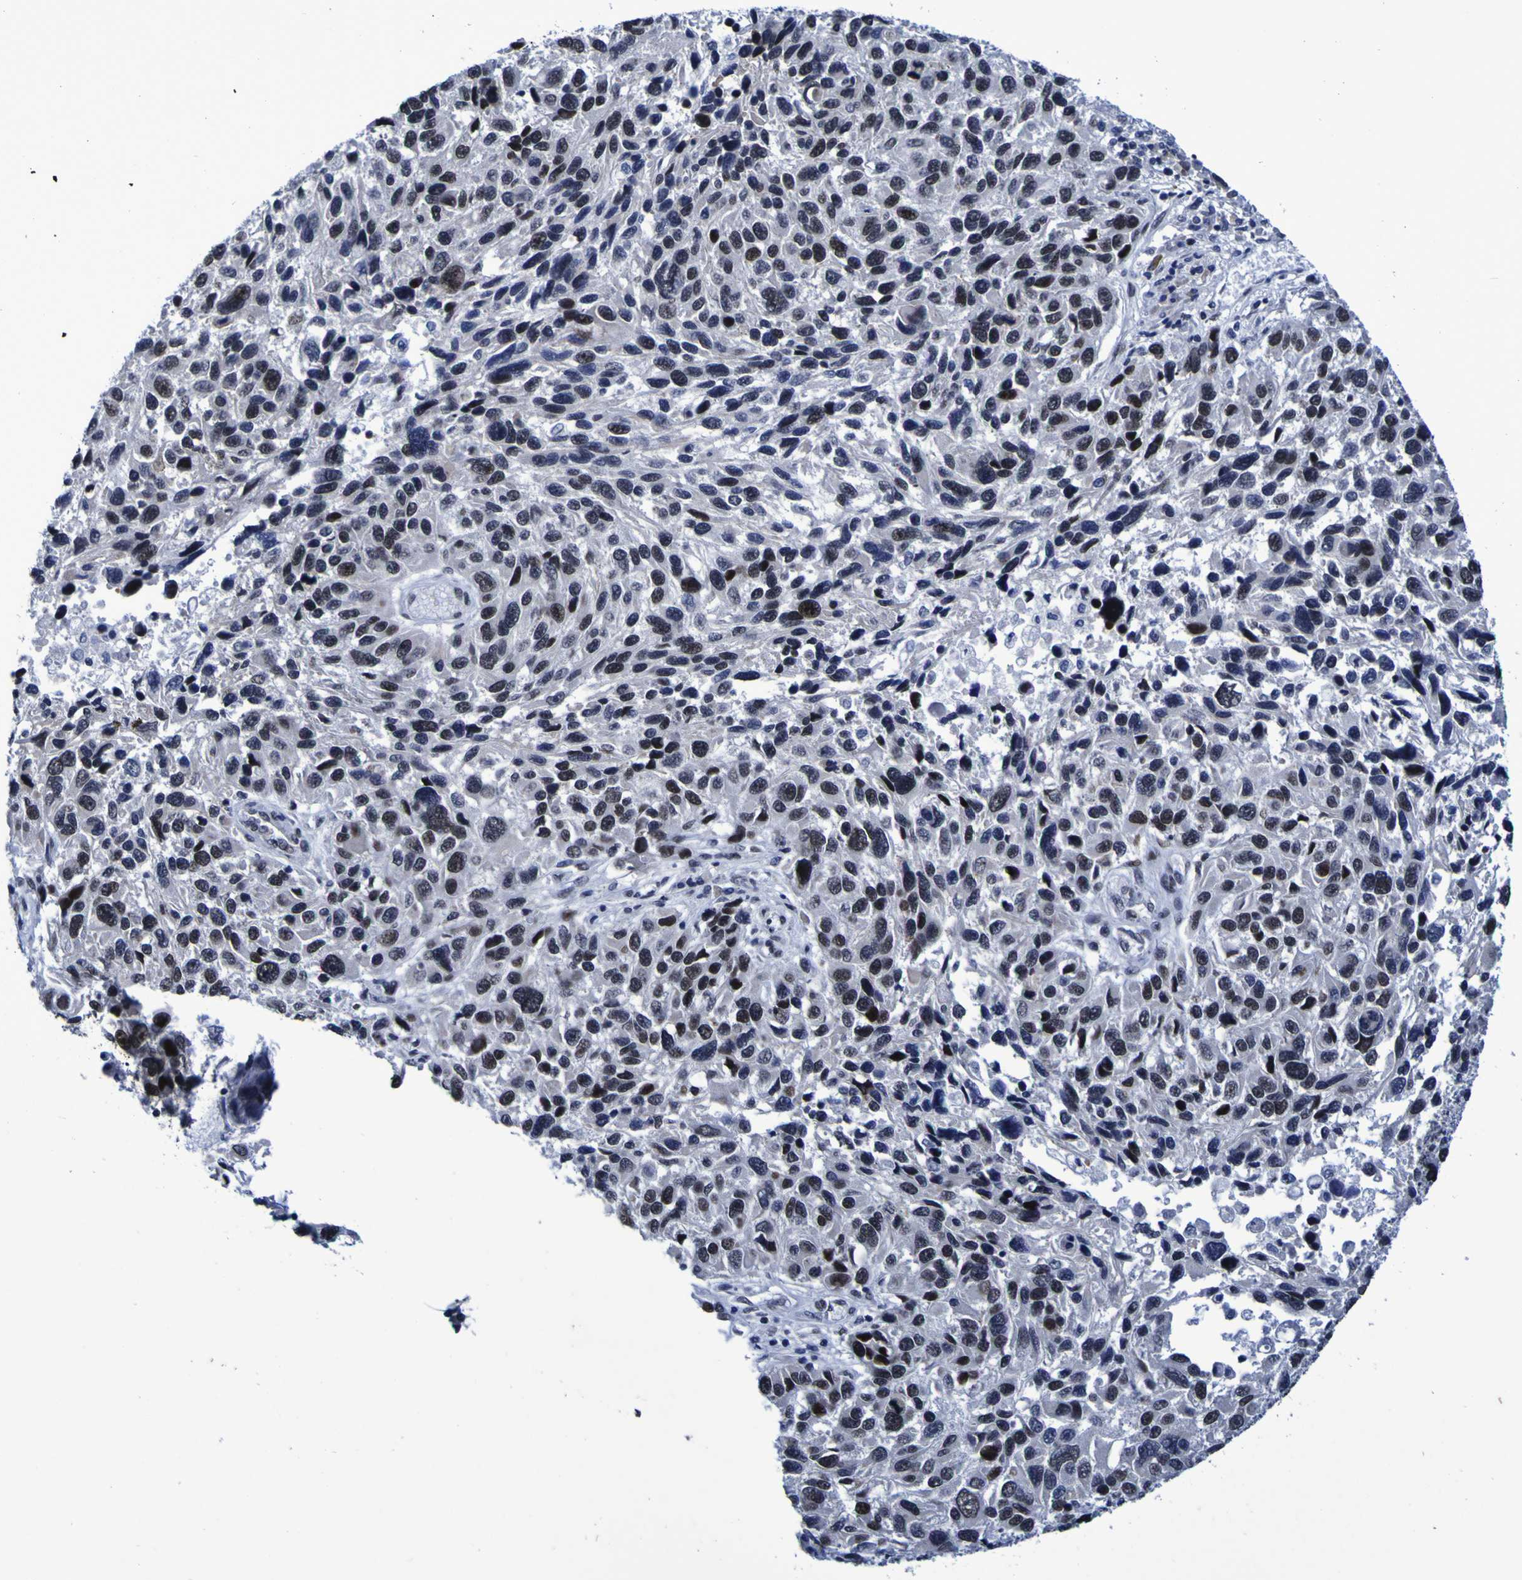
{"staining": {"intensity": "strong", "quantity": ">75%", "location": "nuclear"}, "tissue": "melanoma", "cell_type": "Tumor cells", "image_type": "cancer", "snomed": [{"axis": "morphology", "description": "Malignant melanoma, NOS"}, {"axis": "topography", "description": "Skin"}], "caption": "A micrograph showing strong nuclear expression in approximately >75% of tumor cells in malignant melanoma, as visualized by brown immunohistochemical staining.", "gene": "MBD3", "patient": {"sex": "male", "age": 53}}